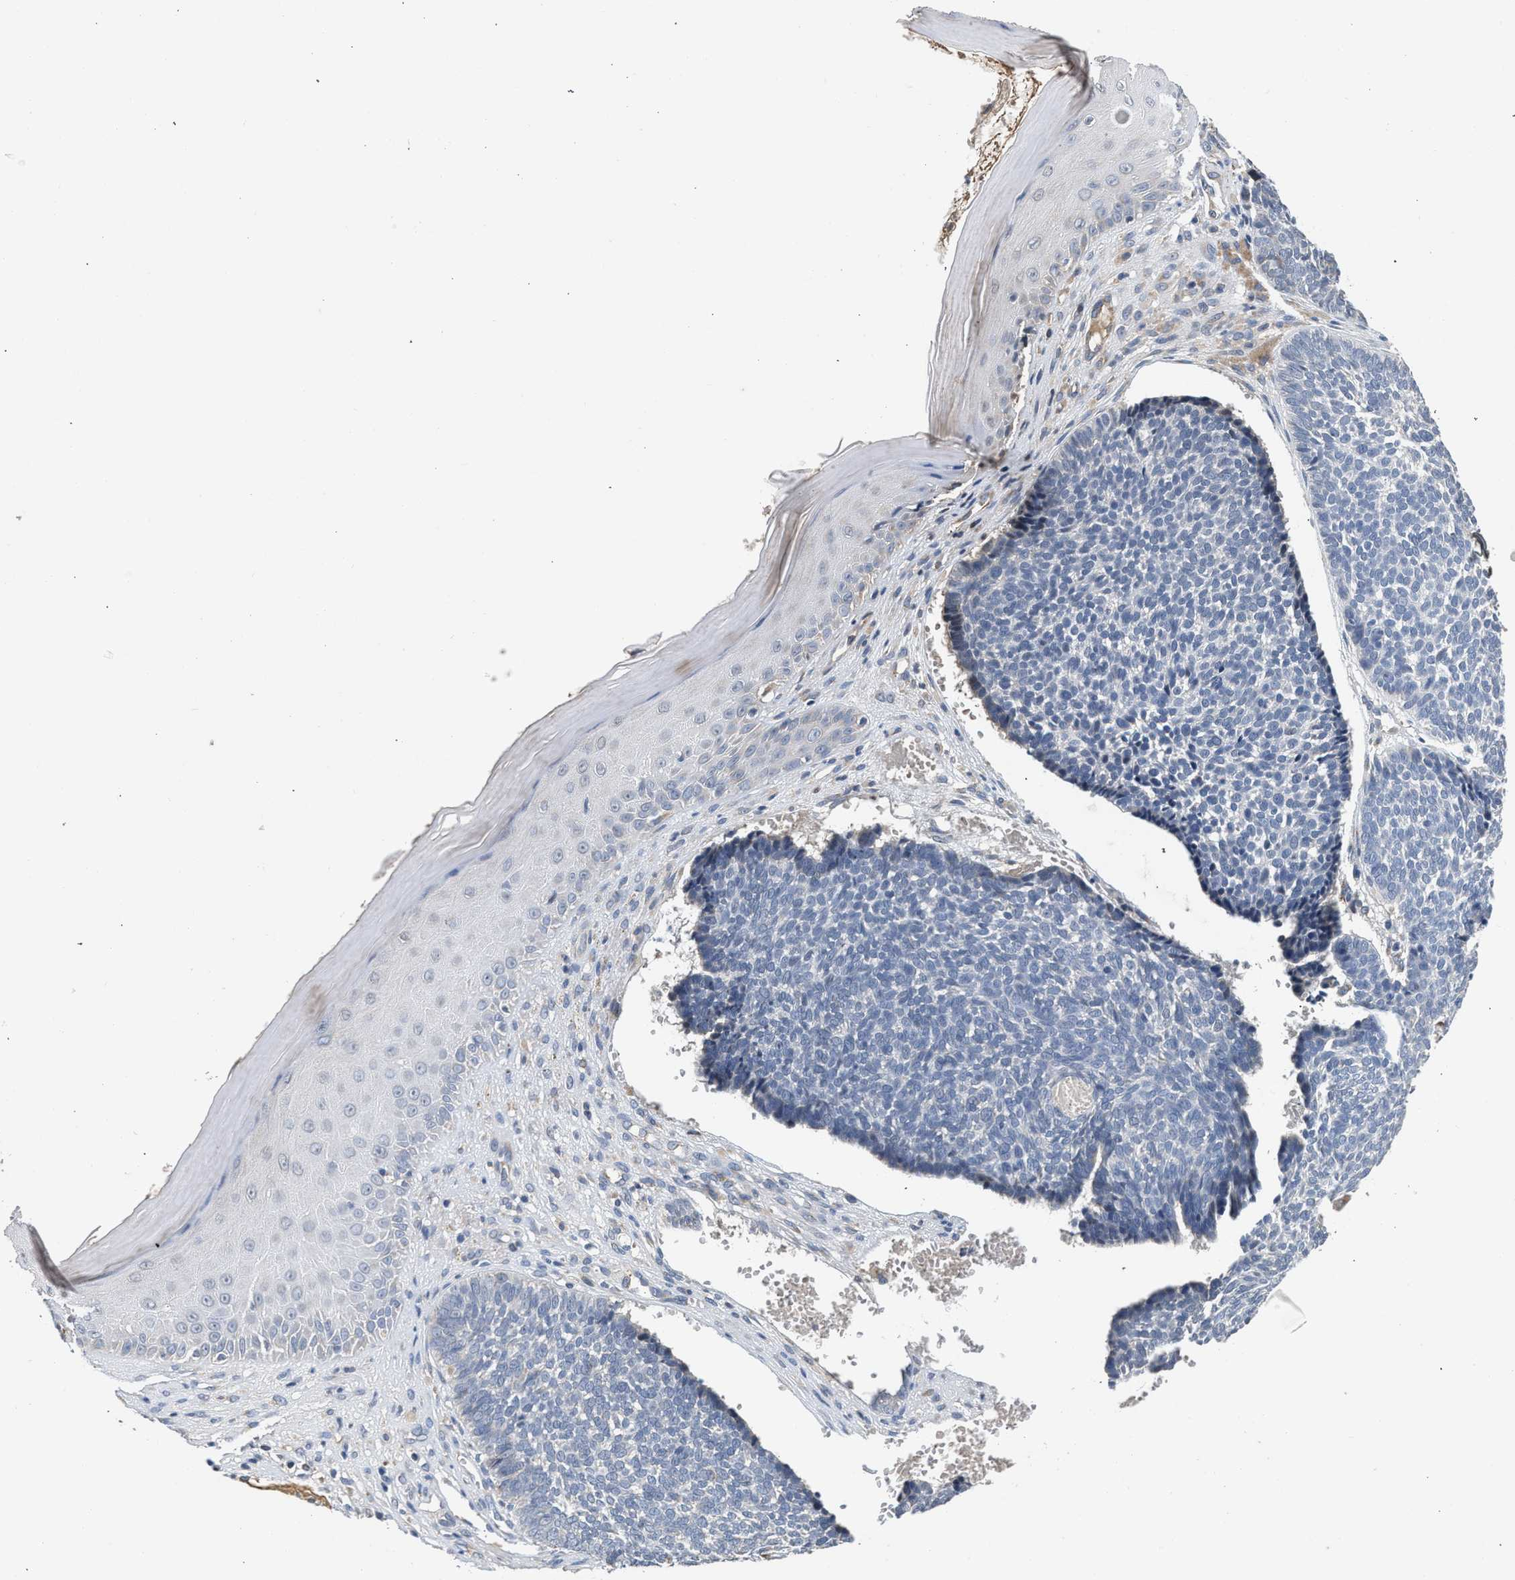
{"staining": {"intensity": "negative", "quantity": "none", "location": "none"}, "tissue": "skin cancer", "cell_type": "Tumor cells", "image_type": "cancer", "snomed": [{"axis": "morphology", "description": "Basal cell carcinoma"}, {"axis": "topography", "description": "Skin"}], "caption": "This is an immunohistochemistry (IHC) histopathology image of basal cell carcinoma (skin). There is no expression in tumor cells.", "gene": "PIM1", "patient": {"sex": "male", "age": 84}}